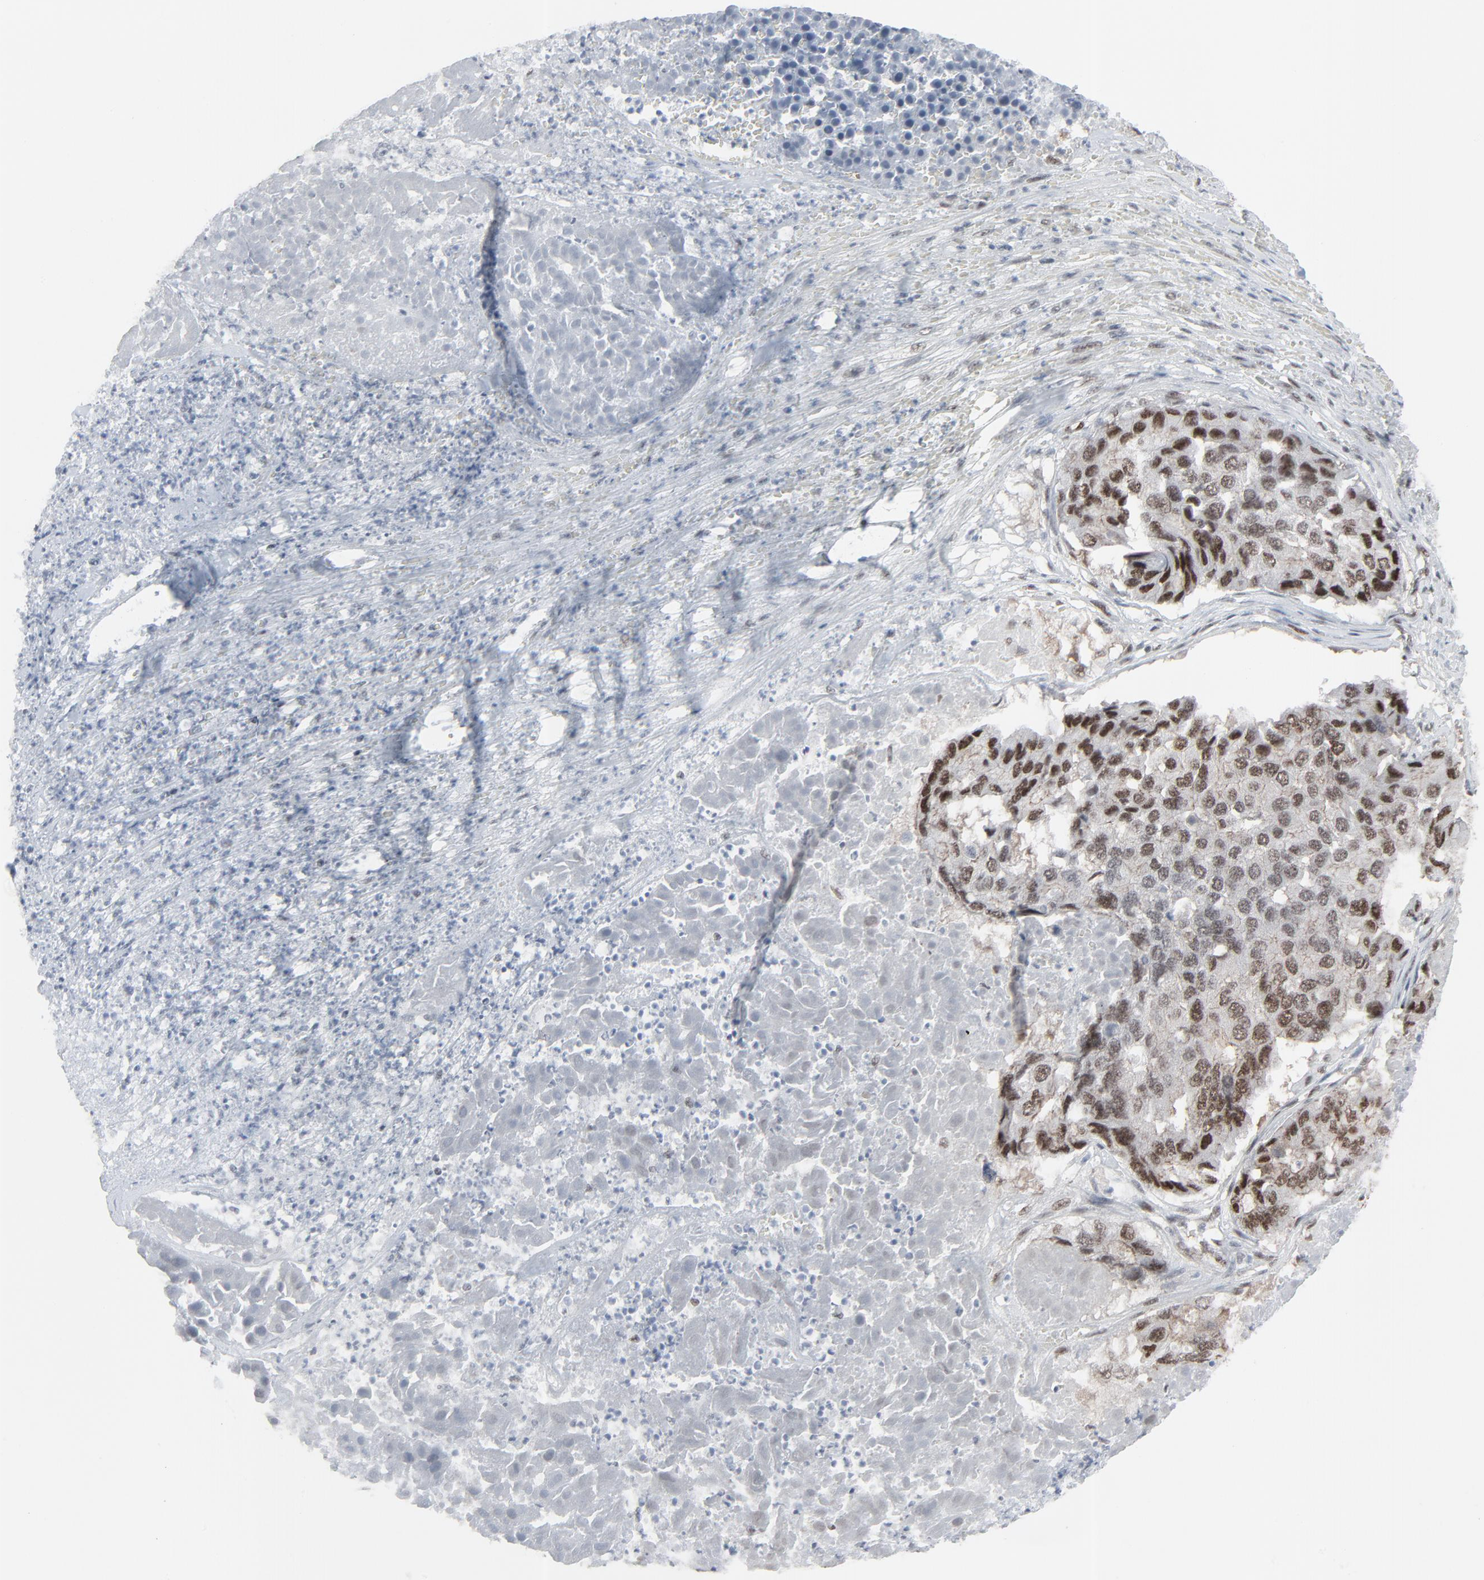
{"staining": {"intensity": "strong", "quantity": "25%-75%", "location": "nuclear"}, "tissue": "pancreatic cancer", "cell_type": "Tumor cells", "image_type": "cancer", "snomed": [{"axis": "morphology", "description": "Adenocarcinoma, NOS"}, {"axis": "topography", "description": "Pancreas"}], "caption": "High-power microscopy captured an immunohistochemistry (IHC) histopathology image of pancreatic adenocarcinoma, revealing strong nuclear staining in approximately 25%-75% of tumor cells.", "gene": "FBXO28", "patient": {"sex": "male", "age": 50}}